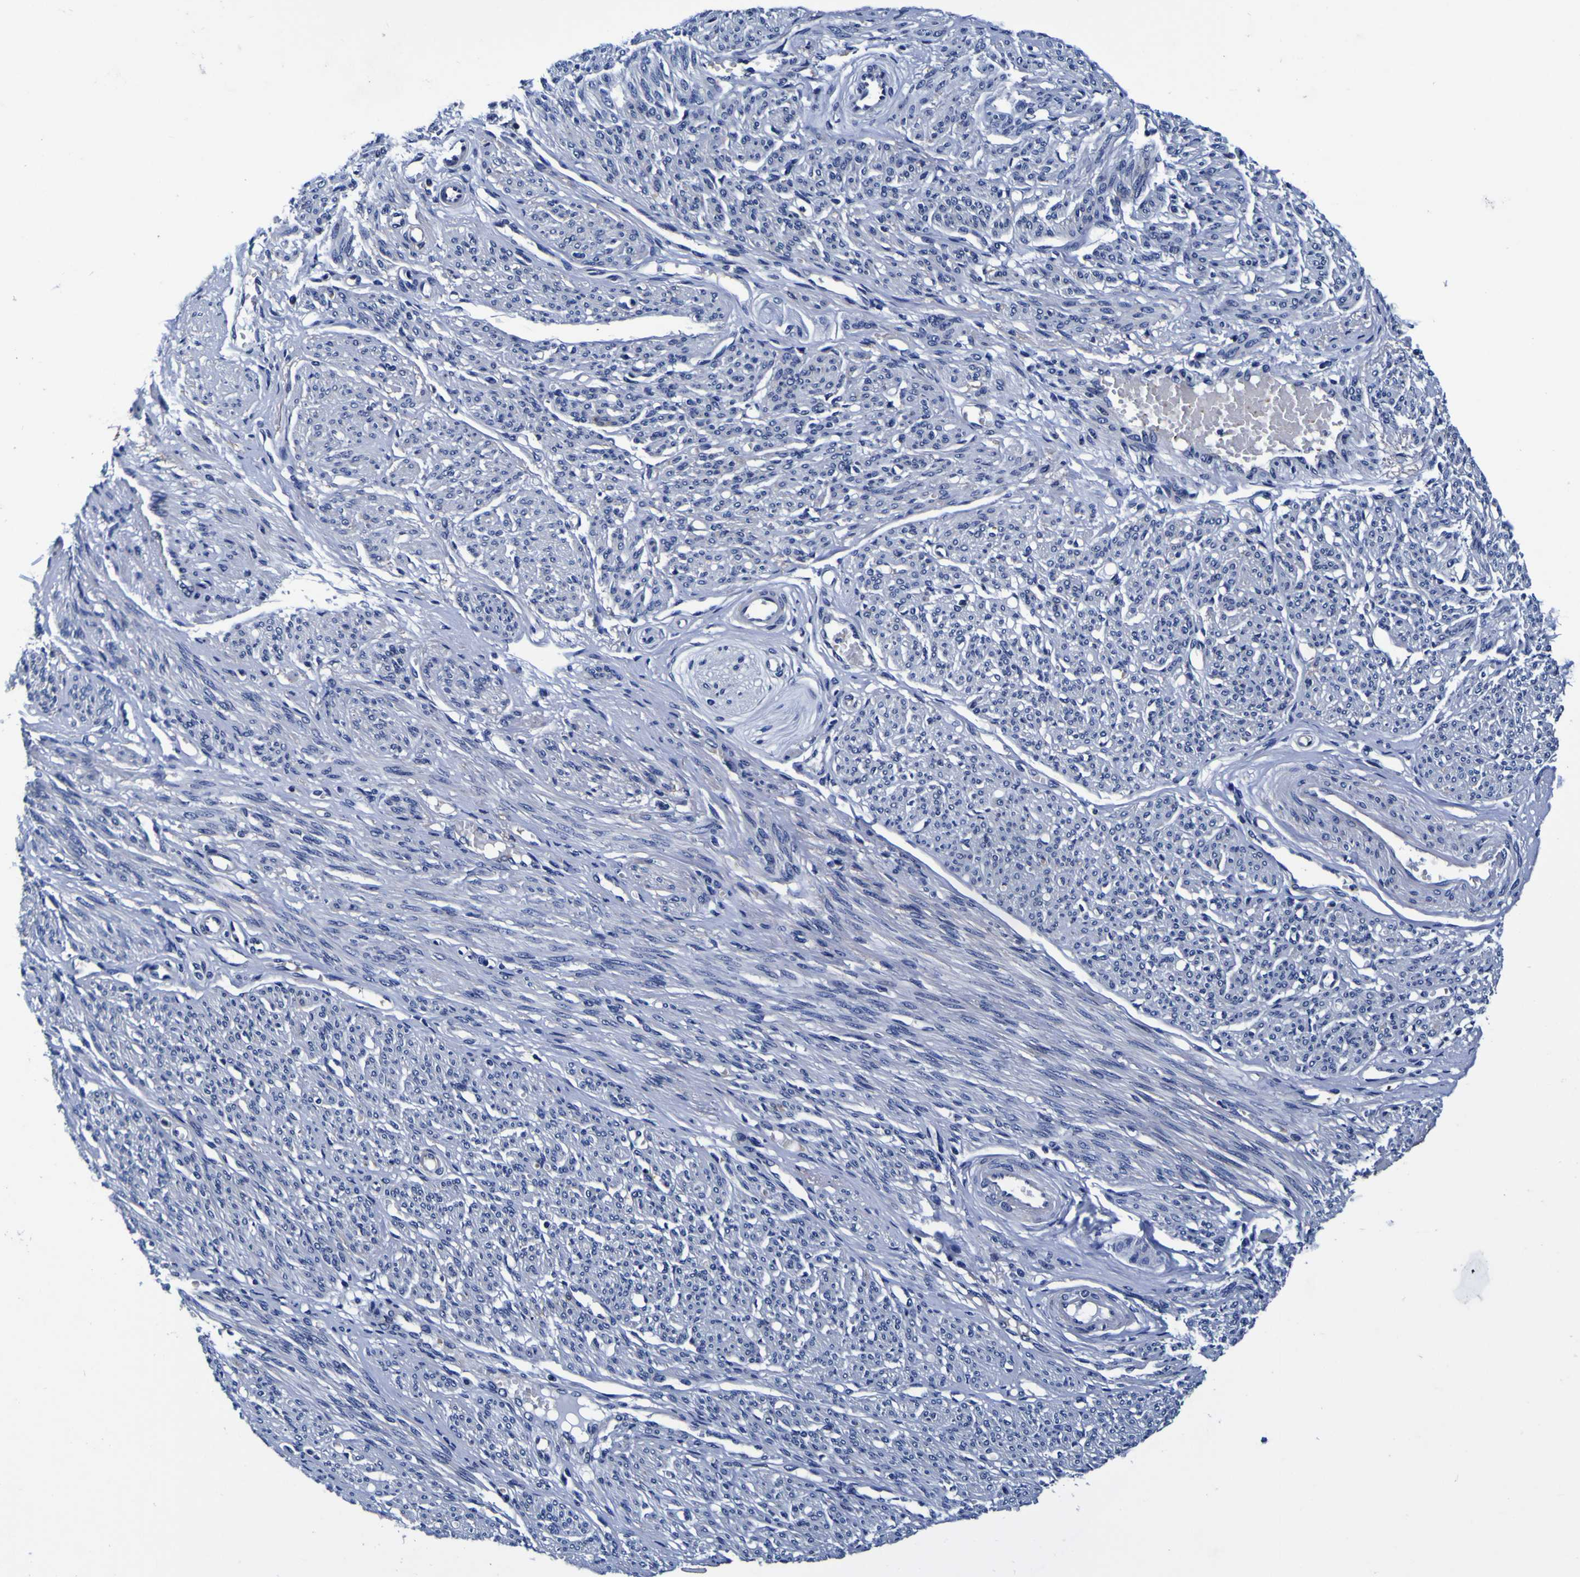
{"staining": {"intensity": "negative", "quantity": "none", "location": "none"}, "tissue": "smooth muscle", "cell_type": "Smooth muscle cells", "image_type": "normal", "snomed": [{"axis": "morphology", "description": "Normal tissue, NOS"}, {"axis": "topography", "description": "Smooth muscle"}], "caption": "Immunohistochemistry of normal human smooth muscle shows no expression in smooth muscle cells. Nuclei are stained in blue.", "gene": "PDLIM4", "patient": {"sex": "female", "age": 65}}